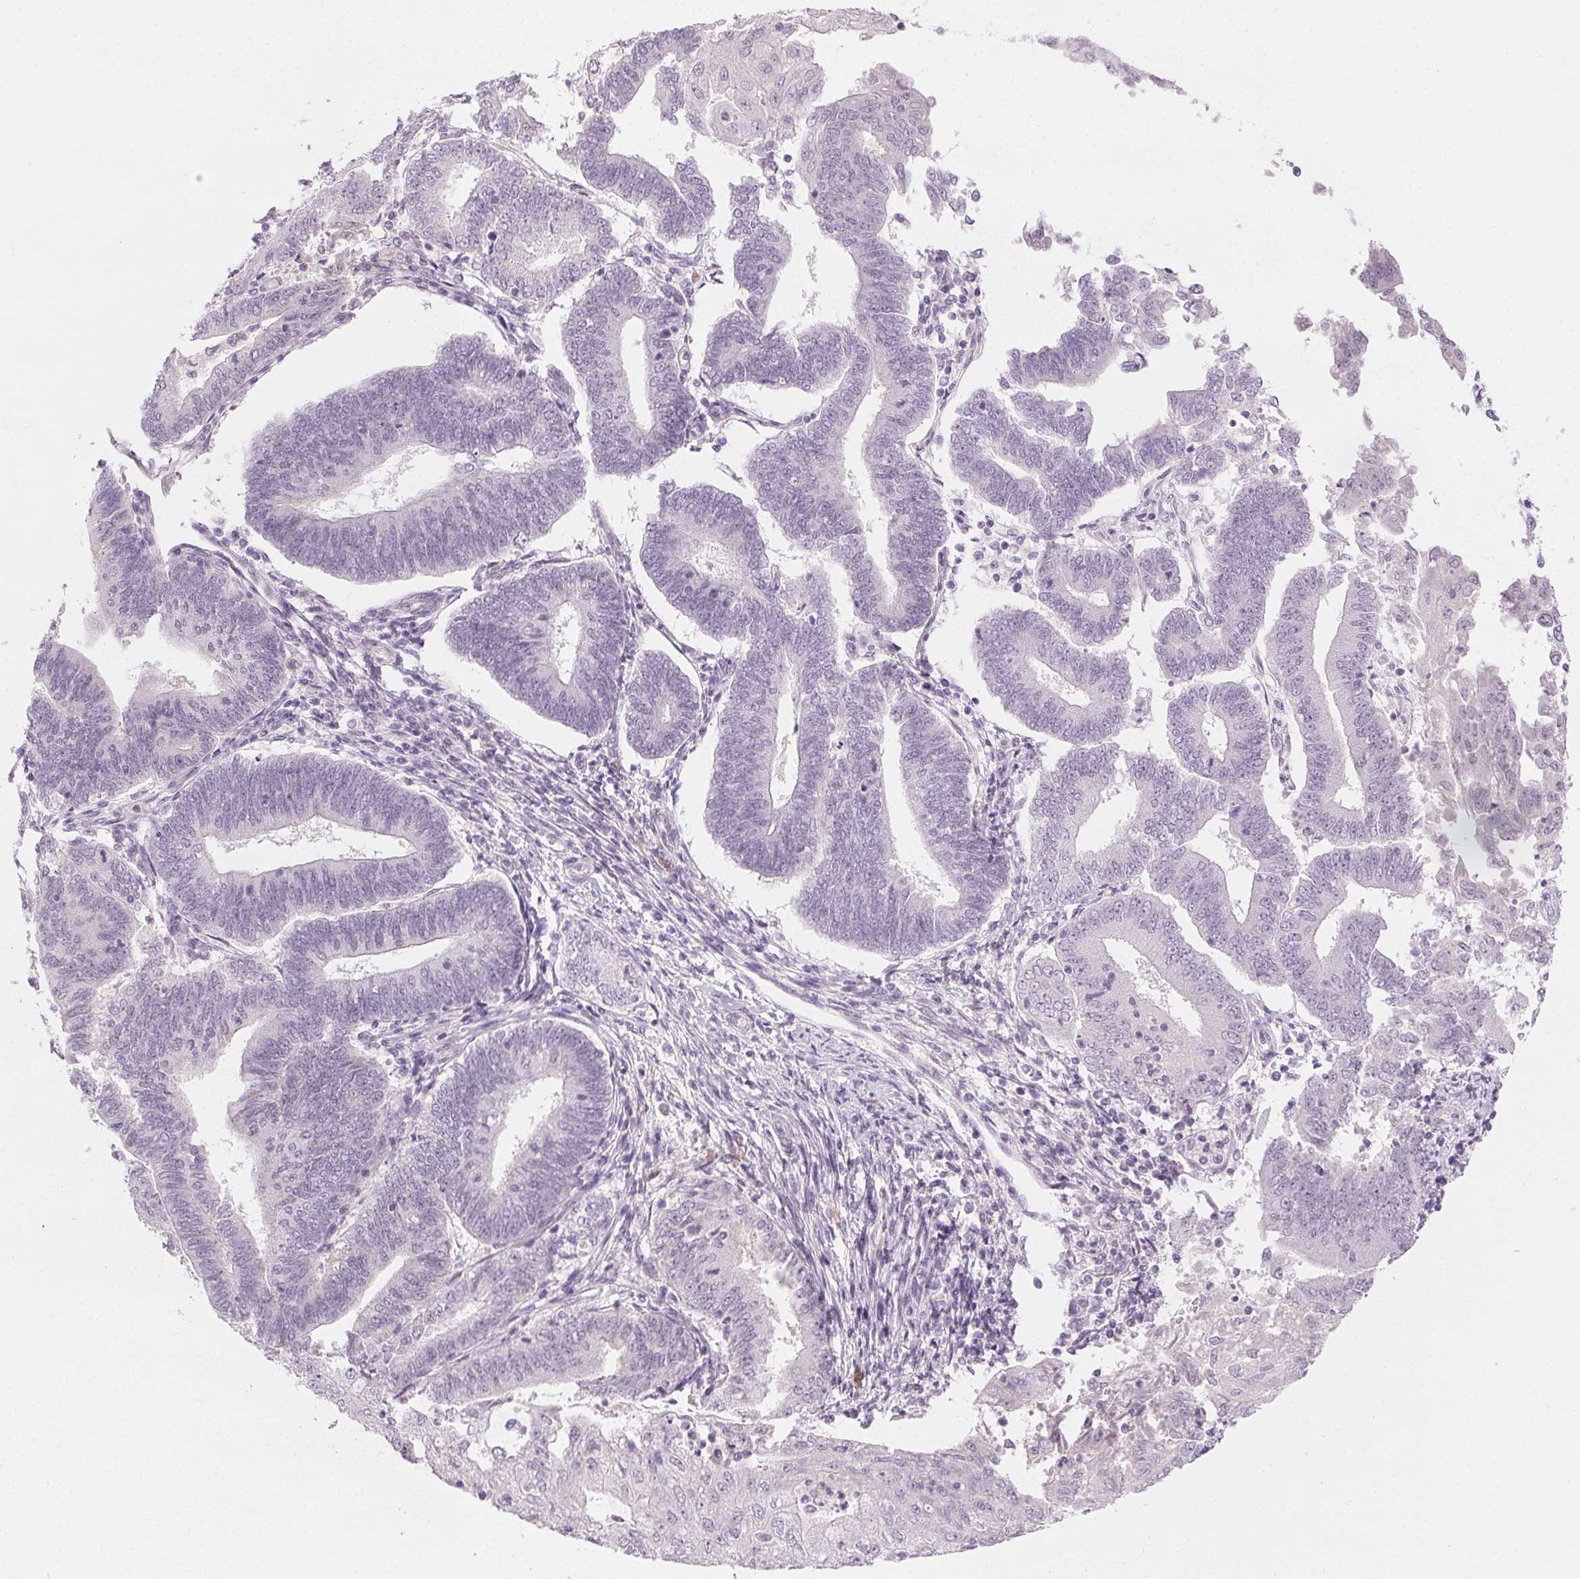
{"staining": {"intensity": "negative", "quantity": "none", "location": "none"}, "tissue": "endometrial cancer", "cell_type": "Tumor cells", "image_type": "cancer", "snomed": [{"axis": "morphology", "description": "Adenocarcinoma, NOS"}, {"axis": "topography", "description": "Endometrium"}], "caption": "Photomicrograph shows no significant protein positivity in tumor cells of endometrial cancer (adenocarcinoma).", "gene": "HSF5", "patient": {"sex": "female", "age": 70}}